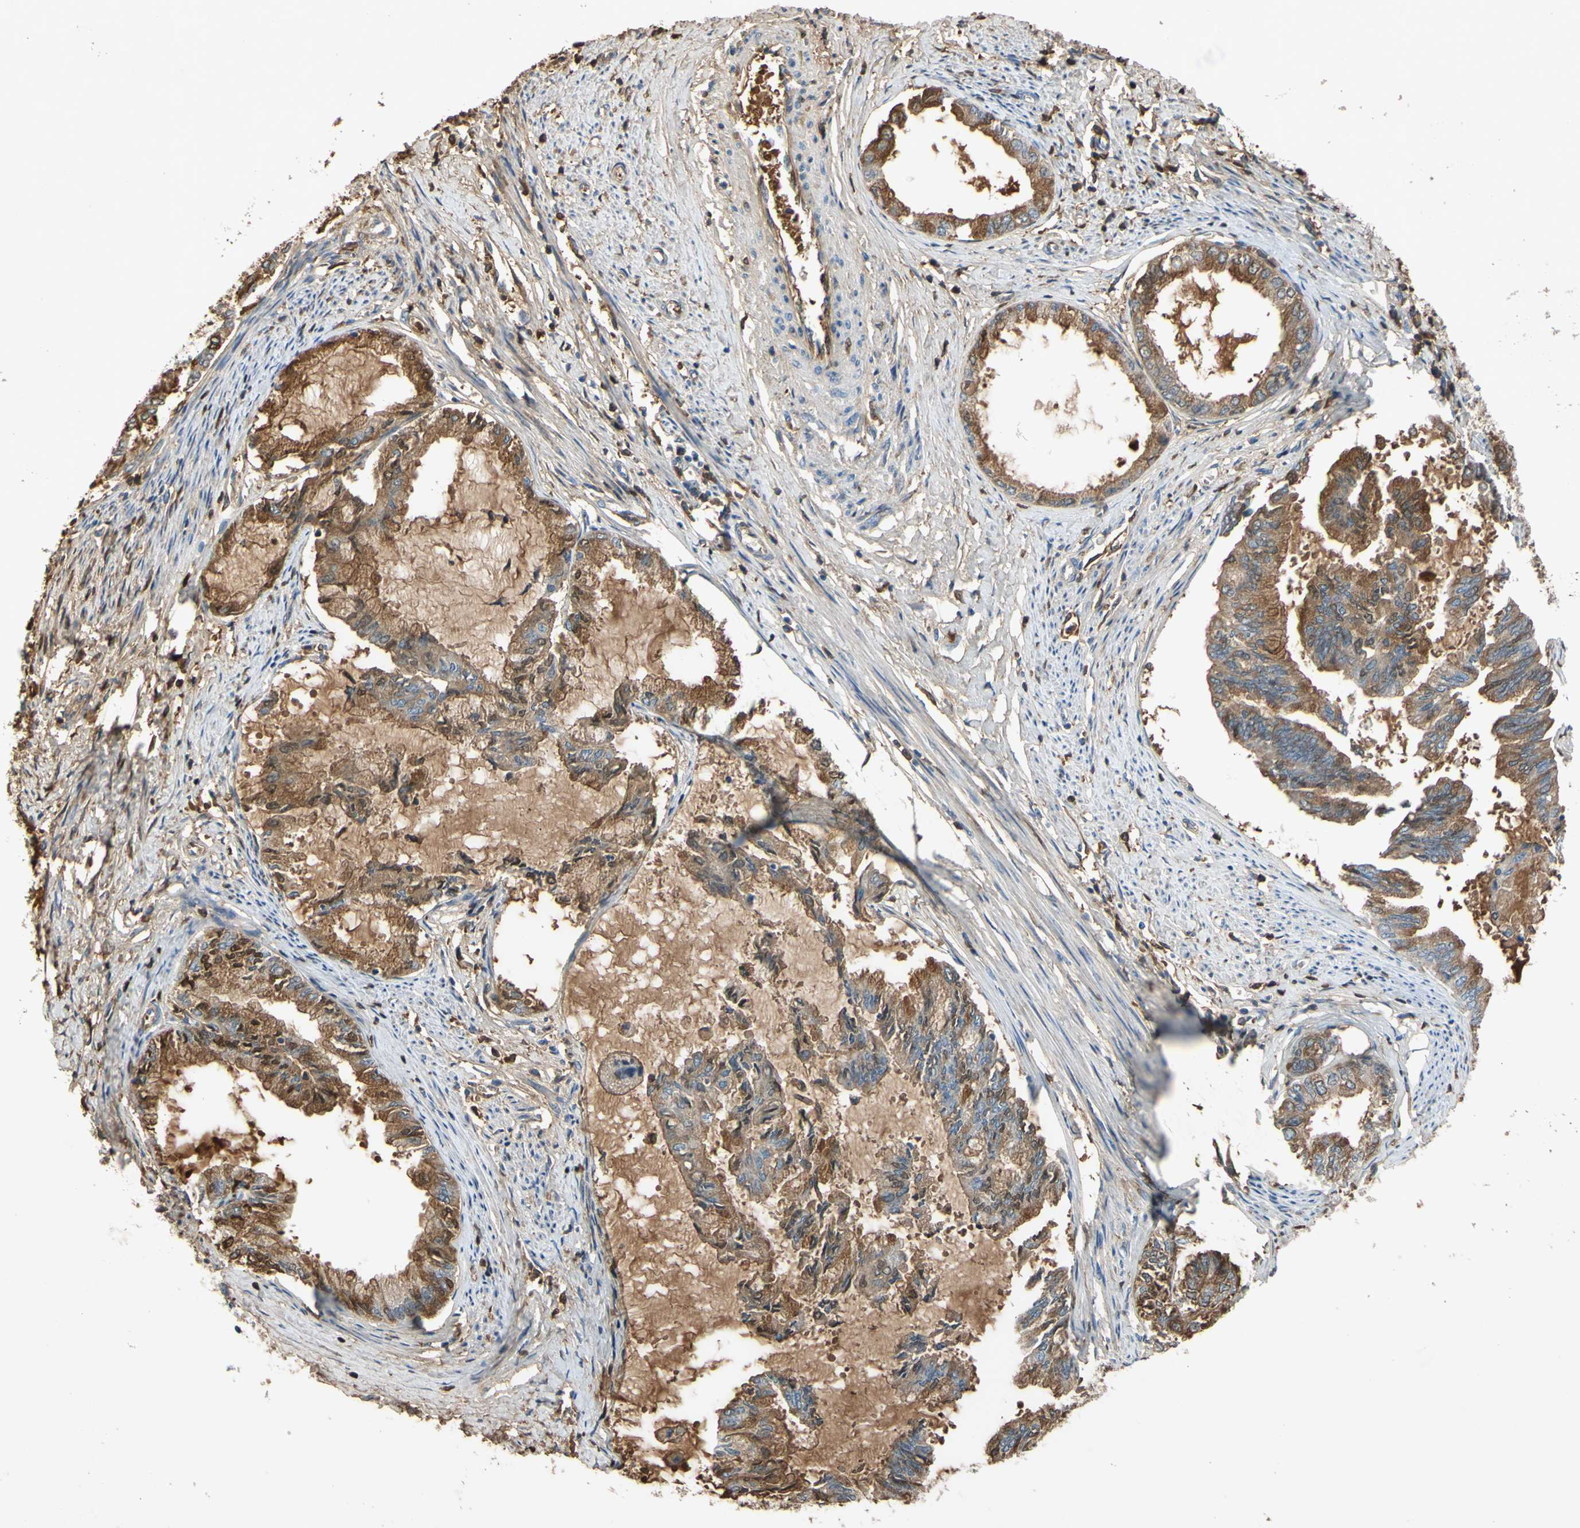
{"staining": {"intensity": "moderate", "quantity": "25%-75%", "location": "cytoplasmic/membranous,nuclear"}, "tissue": "endometrial cancer", "cell_type": "Tumor cells", "image_type": "cancer", "snomed": [{"axis": "morphology", "description": "Adenocarcinoma, NOS"}, {"axis": "topography", "description": "Endometrium"}], "caption": "The histopathology image displays immunohistochemical staining of endometrial cancer (adenocarcinoma). There is moderate cytoplasmic/membranous and nuclear expression is appreciated in approximately 25%-75% of tumor cells.", "gene": "TIMP2", "patient": {"sex": "female", "age": 86}}